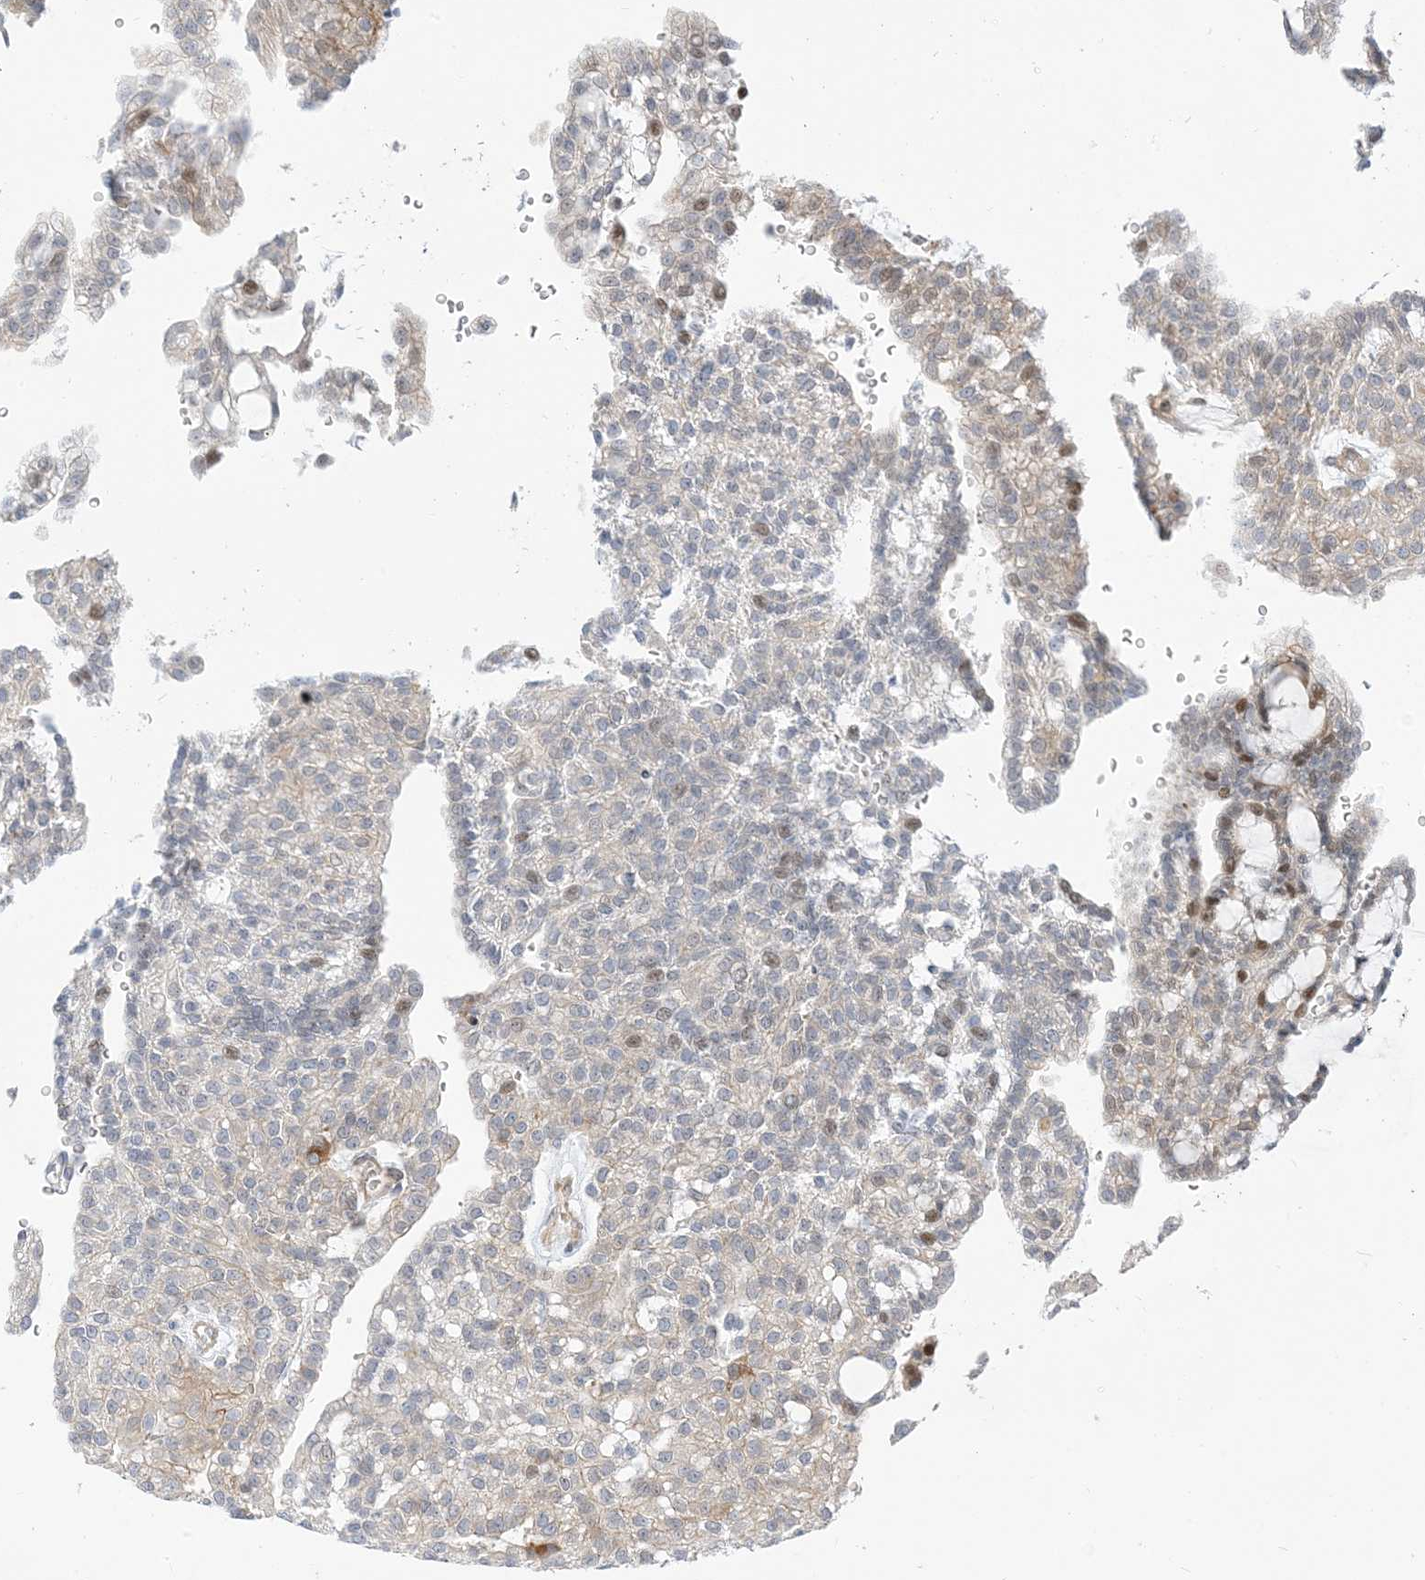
{"staining": {"intensity": "moderate", "quantity": "<25%", "location": "cytoplasmic/membranous"}, "tissue": "renal cancer", "cell_type": "Tumor cells", "image_type": "cancer", "snomed": [{"axis": "morphology", "description": "Adenocarcinoma, NOS"}, {"axis": "topography", "description": "Kidney"}], "caption": "The micrograph reveals immunohistochemical staining of renal cancer. There is moderate cytoplasmic/membranous expression is present in about <25% of tumor cells.", "gene": "TYSND1", "patient": {"sex": "male", "age": 63}}